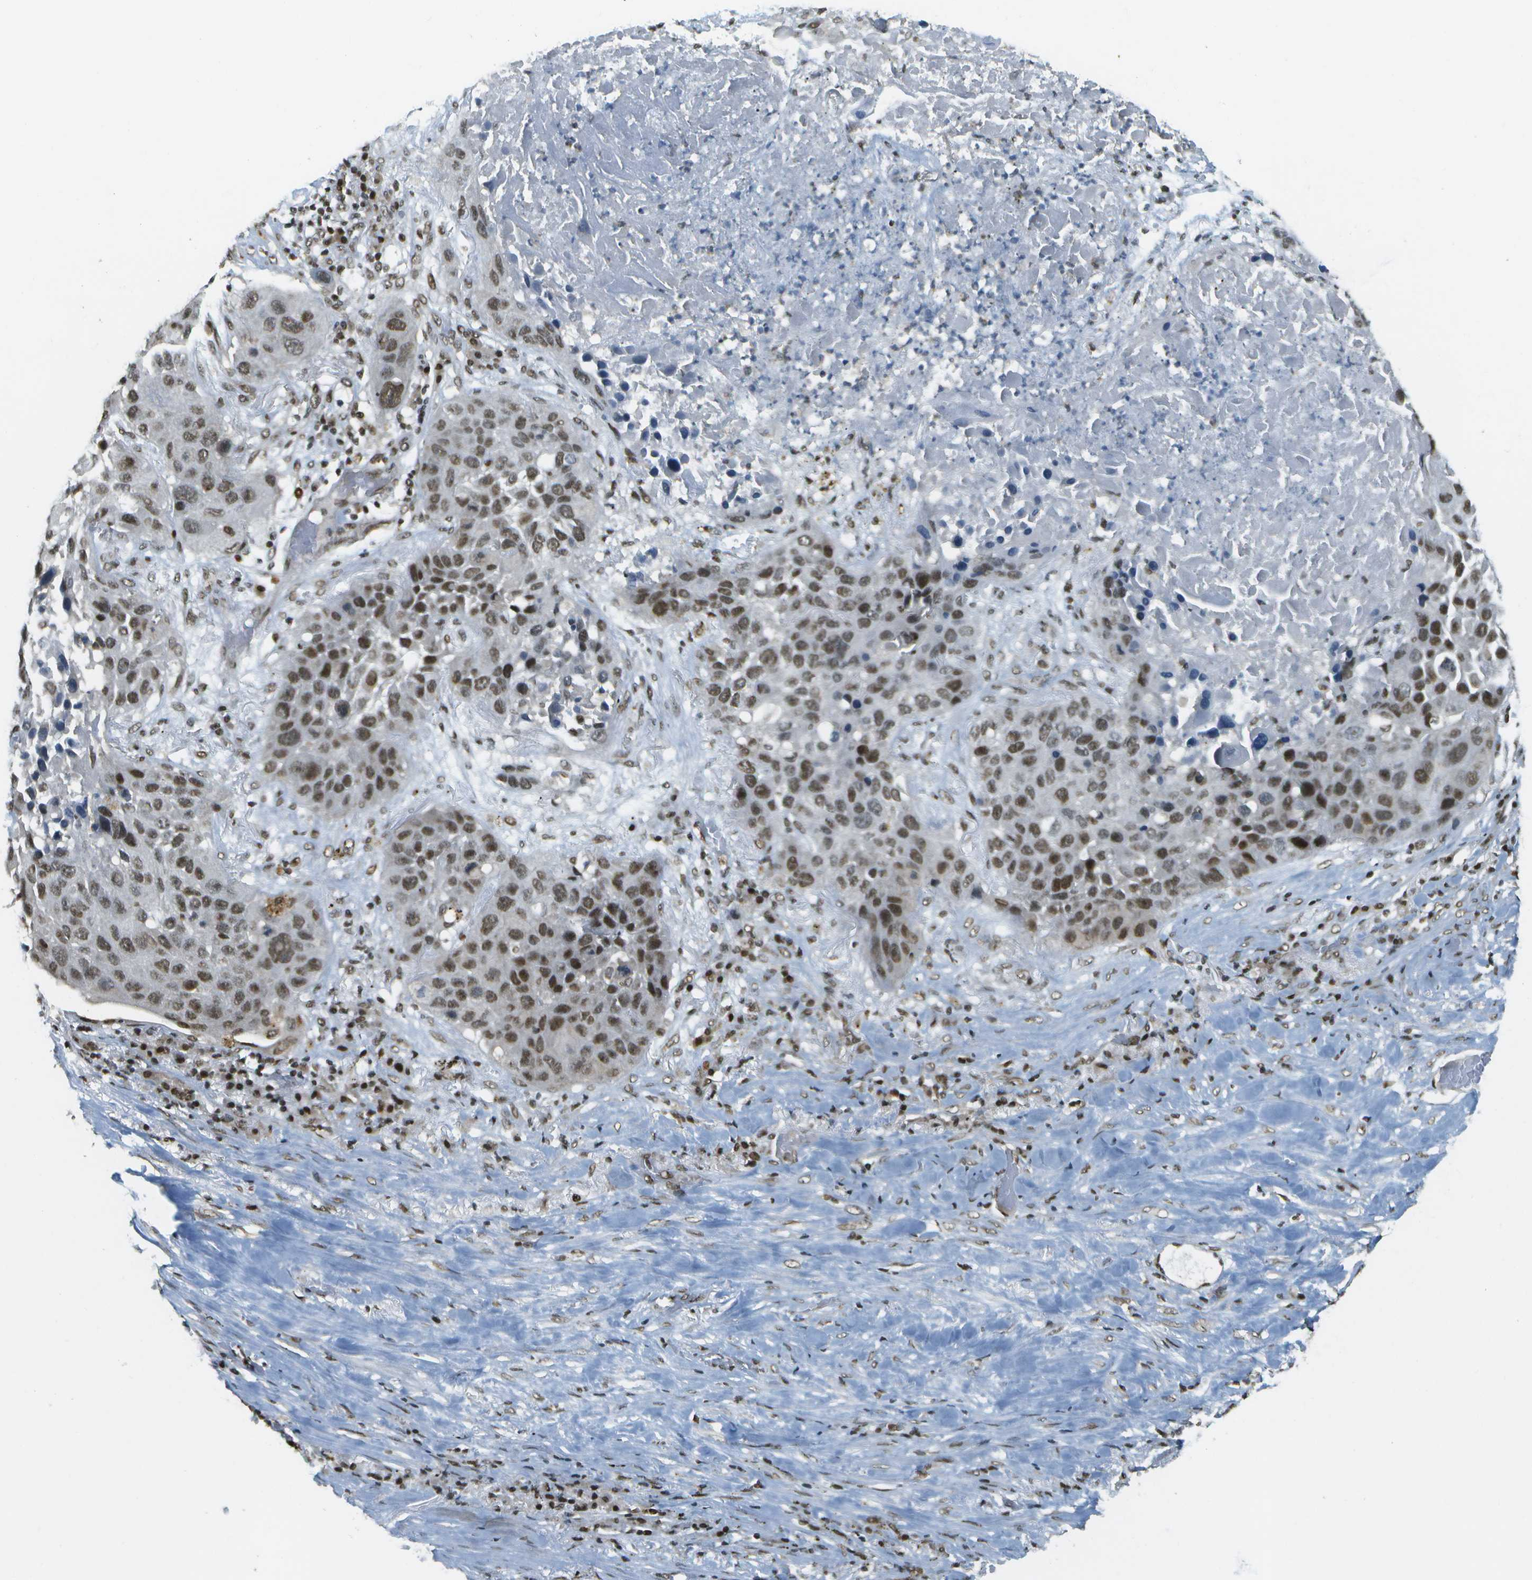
{"staining": {"intensity": "moderate", "quantity": ">75%", "location": "nuclear"}, "tissue": "lung cancer", "cell_type": "Tumor cells", "image_type": "cancer", "snomed": [{"axis": "morphology", "description": "Squamous cell carcinoma, NOS"}, {"axis": "topography", "description": "Lung"}], "caption": "The micrograph reveals immunohistochemical staining of lung cancer. There is moderate nuclear staining is appreciated in about >75% of tumor cells.", "gene": "IRF7", "patient": {"sex": "male", "age": 57}}